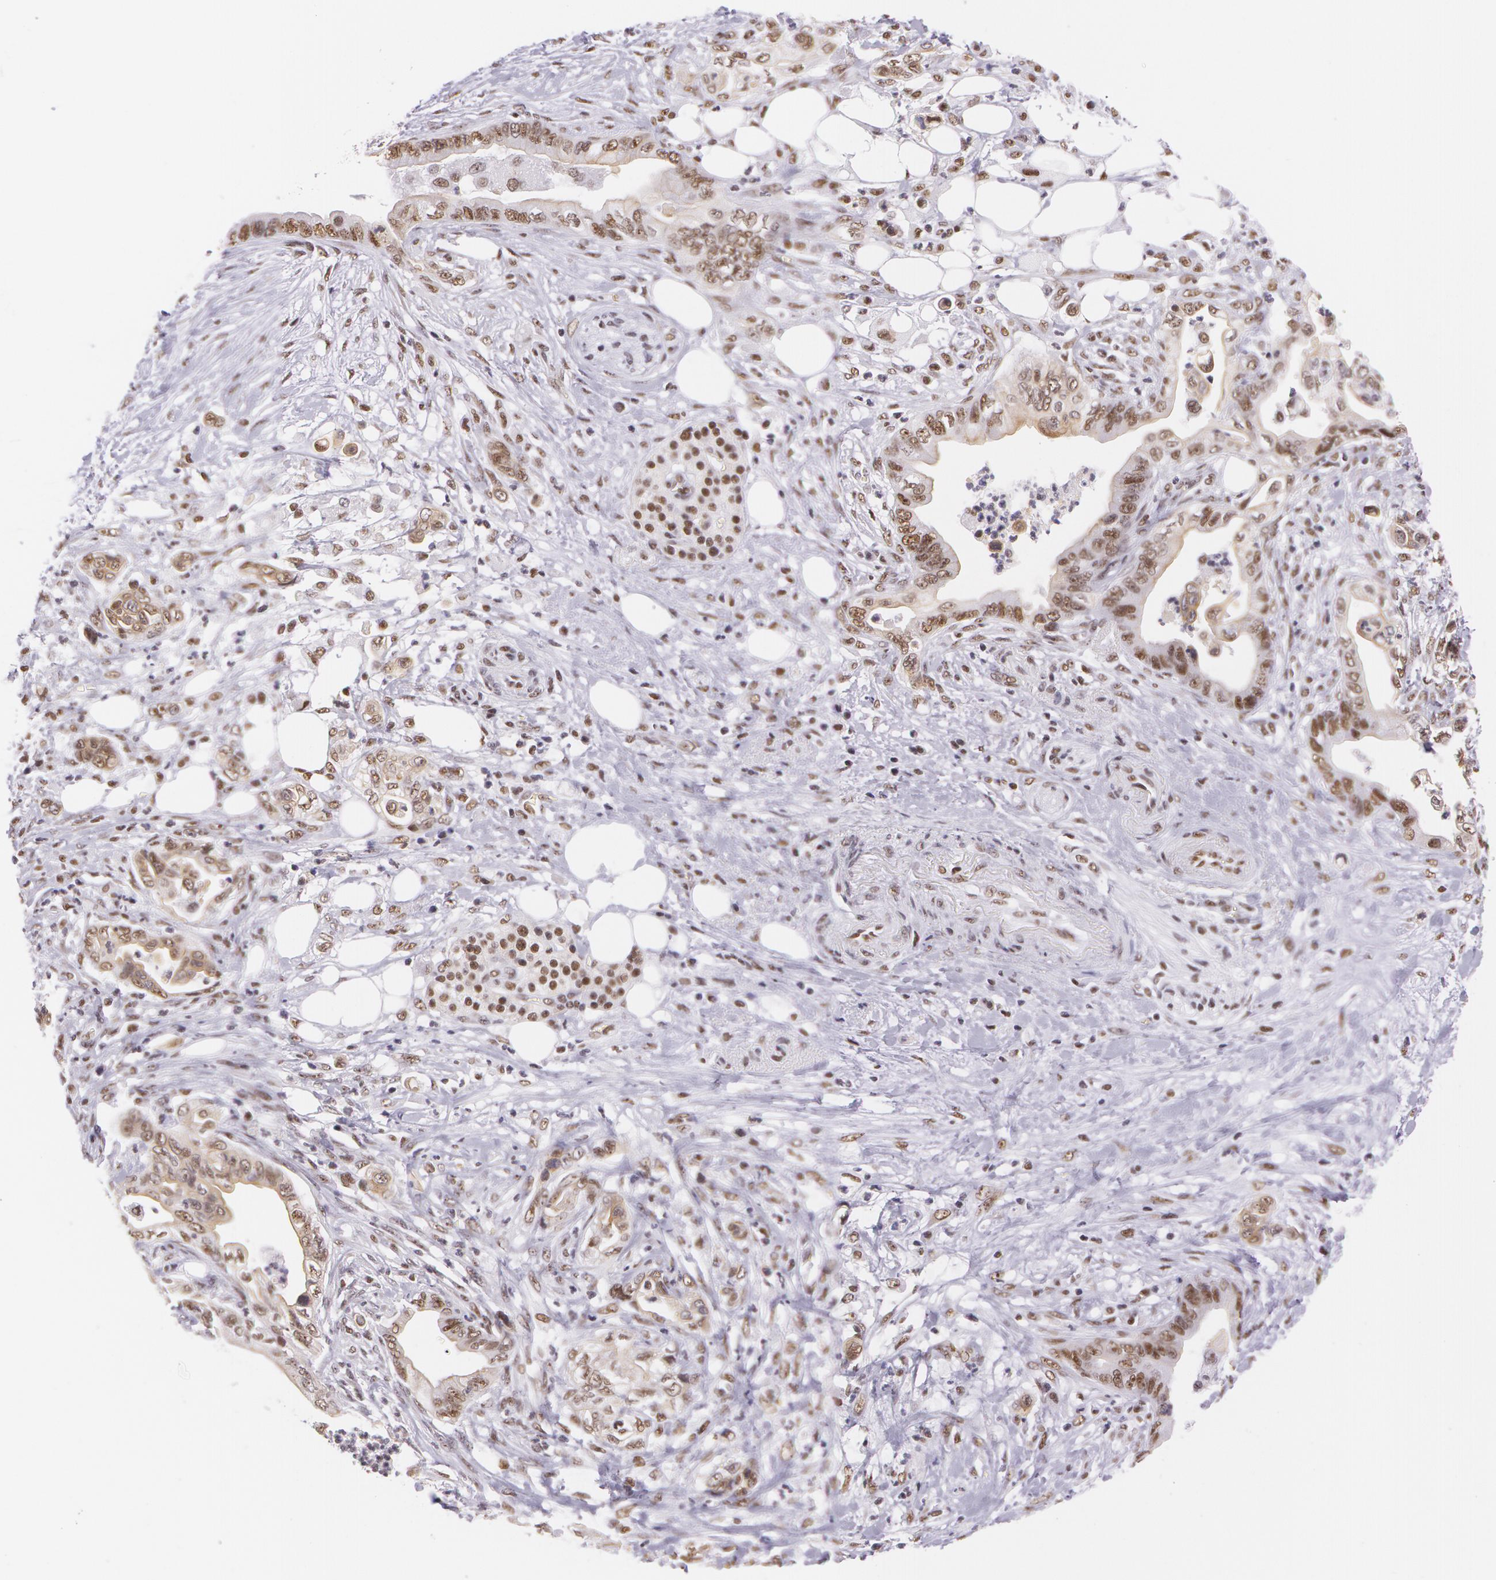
{"staining": {"intensity": "moderate", "quantity": "25%-75%", "location": "nuclear"}, "tissue": "pancreatic cancer", "cell_type": "Tumor cells", "image_type": "cancer", "snomed": [{"axis": "morphology", "description": "Adenocarcinoma, NOS"}, {"axis": "topography", "description": "Pancreas"}], "caption": "Immunohistochemistry (IHC) of pancreatic cancer (adenocarcinoma) displays medium levels of moderate nuclear expression in about 25%-75% of tumor cells. (DAB IHC, brown staining for protein, blue staining for nuclei).", "gene": "NBN", "patient": {"sex": "female", "age": 66}}